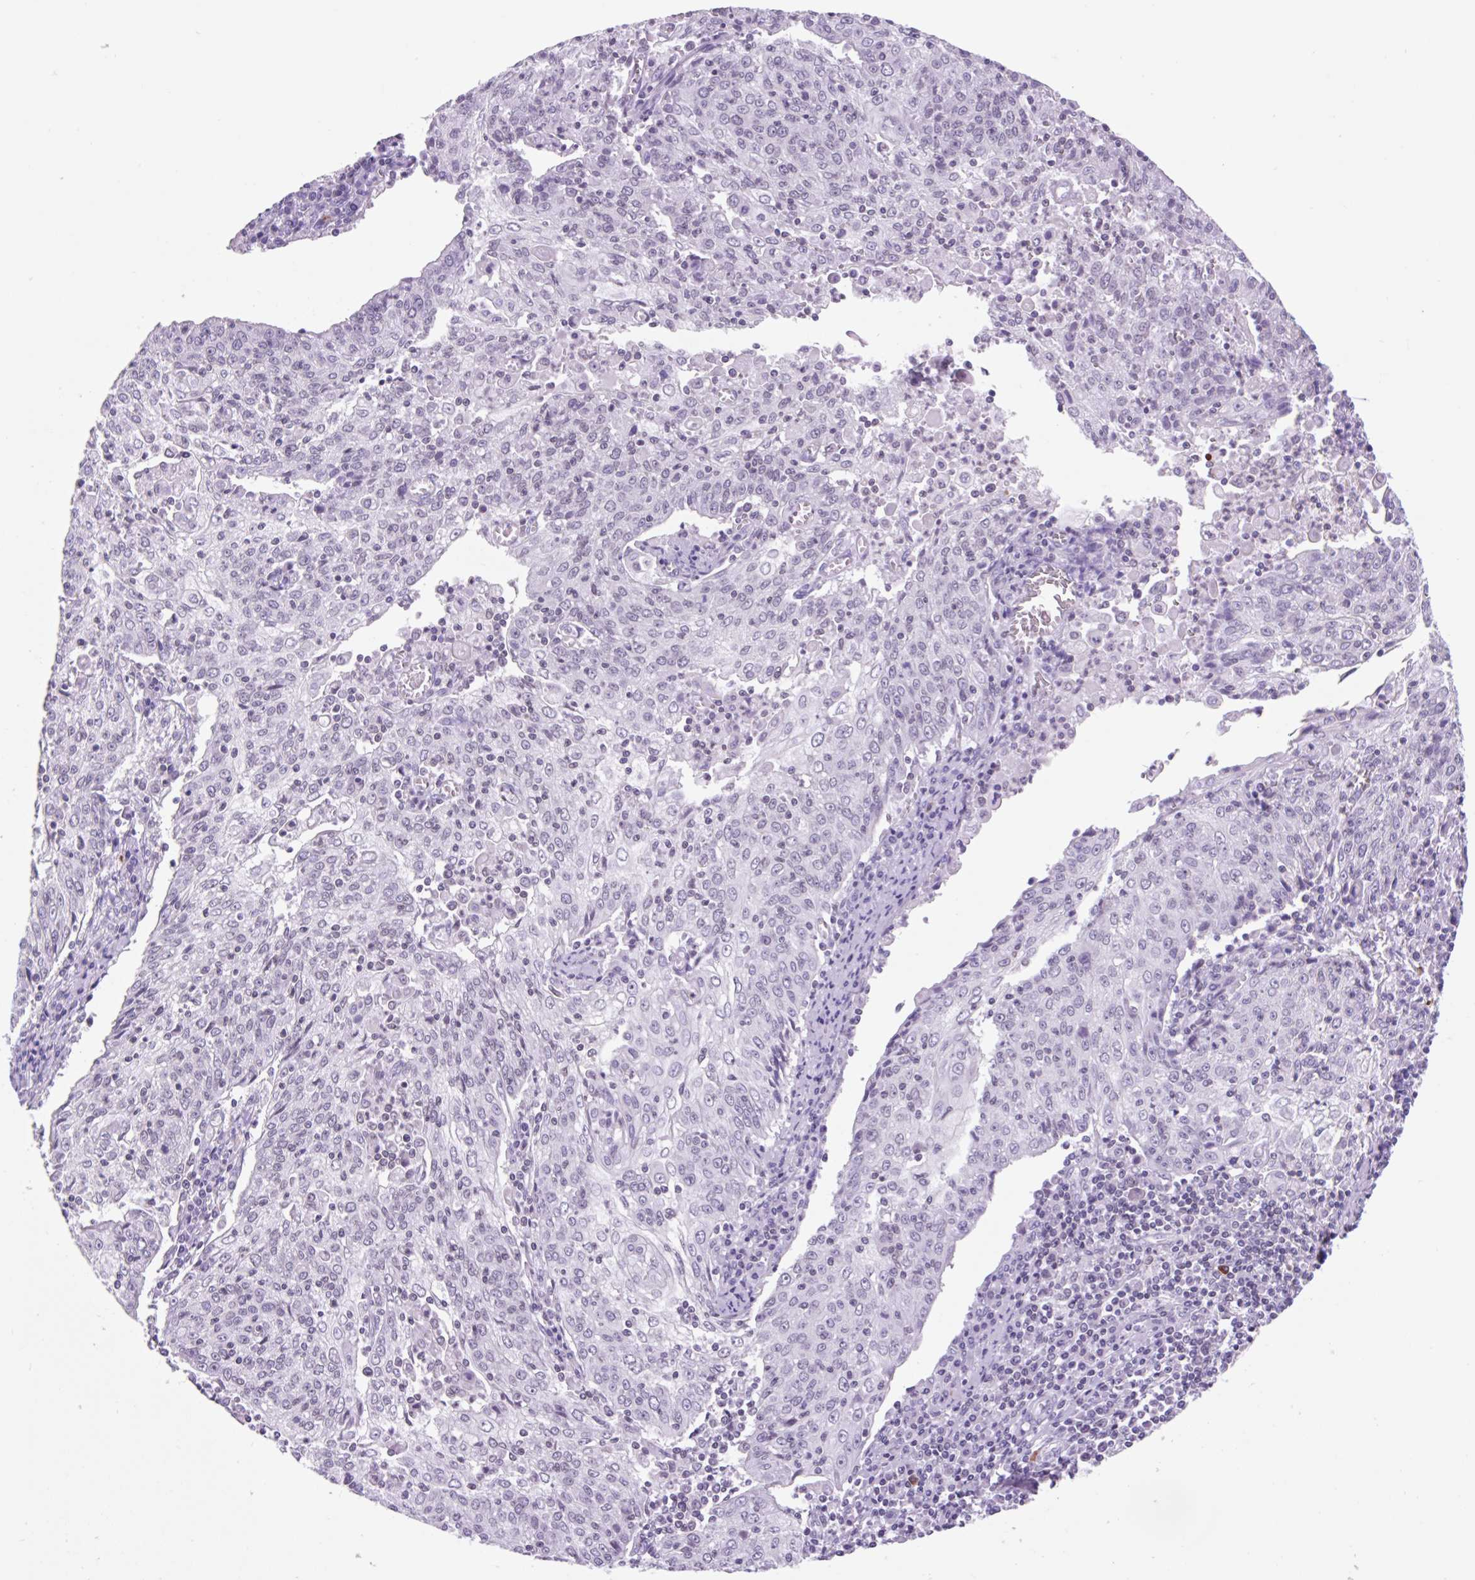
{"staining": {"intensity": "negative", "quantity": "none", "location": "none"}, "tissue": "cervical cancer", "cell_type": "Tumor cells", "image_type": "cancer", "snomed": [{"axis": "morphology", "description": "Squamous cell carcinoma, NOS"}, {"axis": "topography", "description": "Cervix"}], "caption": "Immunohistochemistry micrograph of squamous cell carcinoma (cervical) stained for a protein (brown), which demonstrates no positivity in tumor cells. The staining is performed using DAB brown chromogen with nuclei counter-stained in using hematoxylin.", "gene": "VPREB1", "patient": {"sex": "female", "age": 48}}